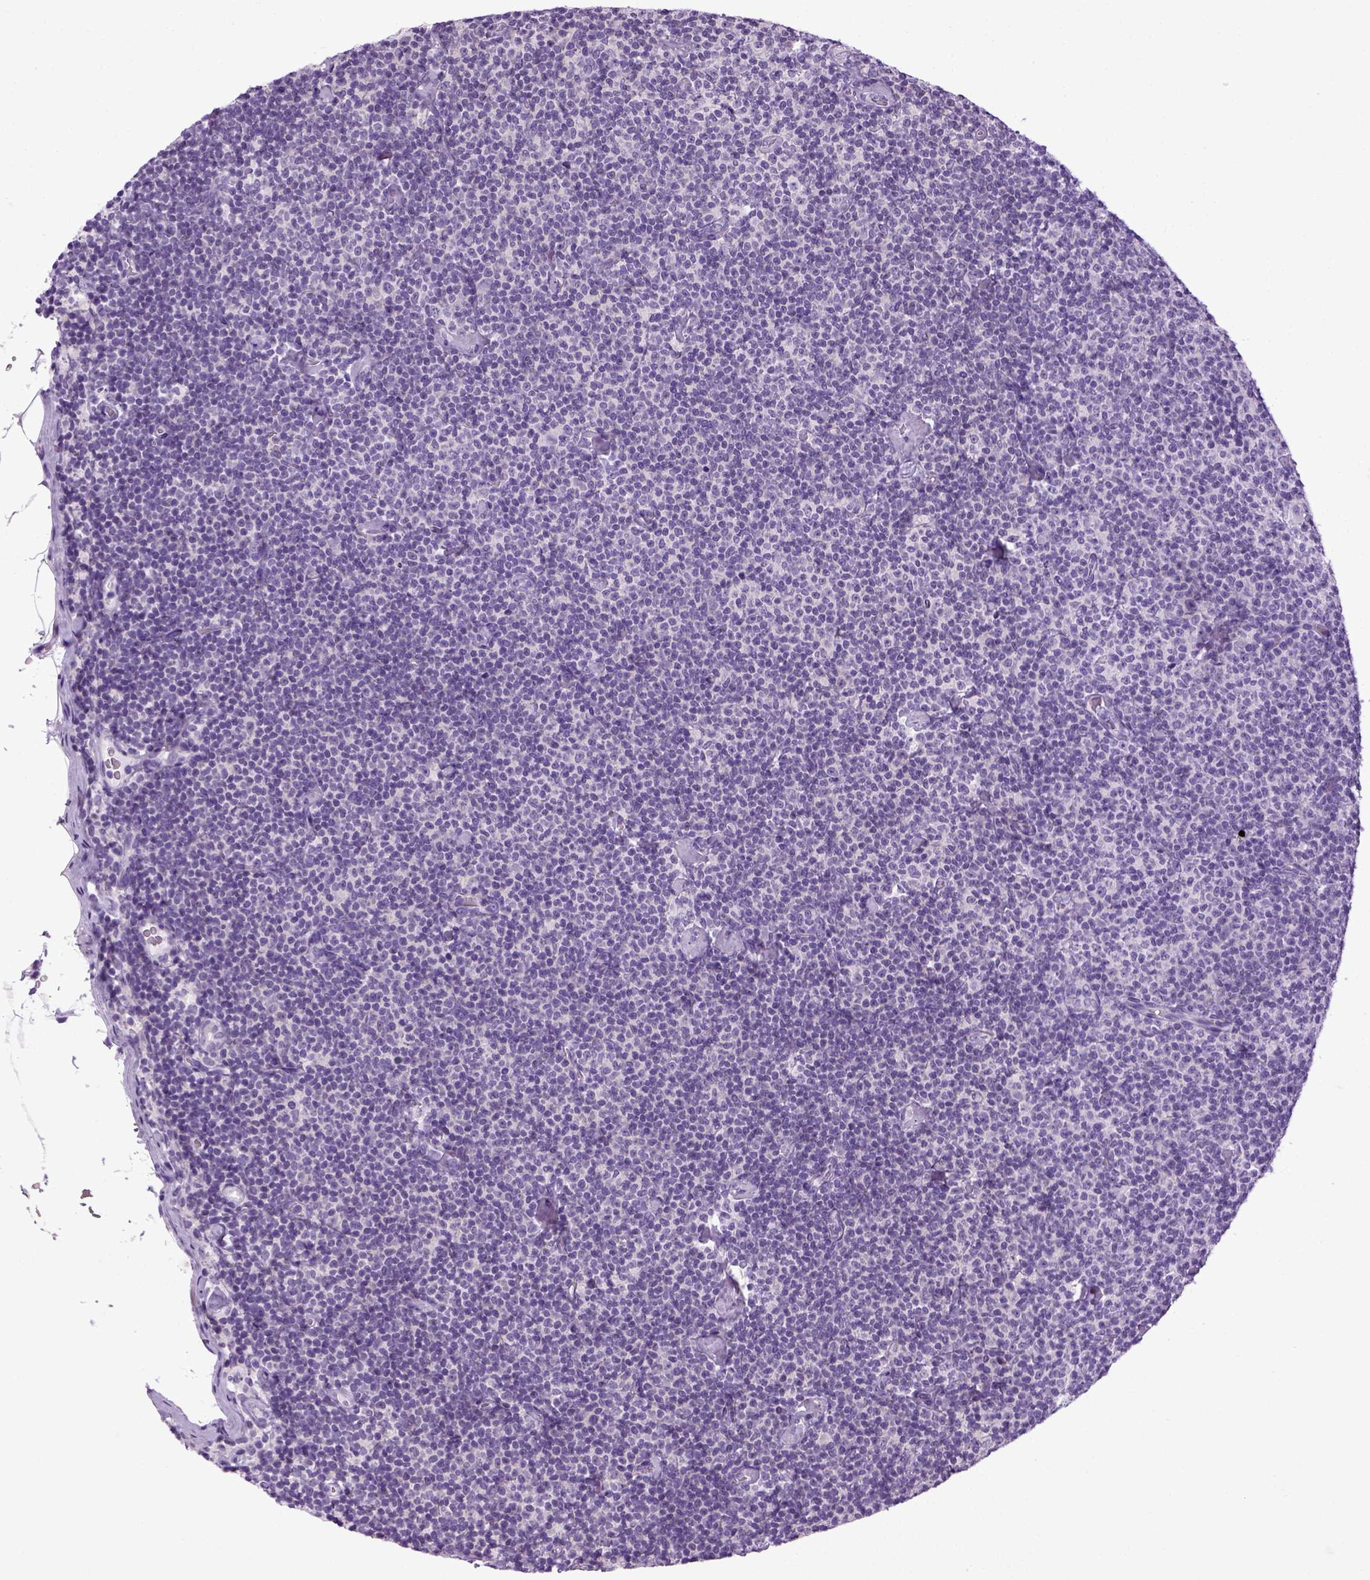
{"staining": {"intensity": "negative", "quantity": "none", "location": "none"}, "tissue": "lymphoma", "cell_type": "Tumor cells", "image_type": "cancer", "snomed": [{"axis": "morphology", "description": "Malignant lymphoma, non-Hodgkin's type, Low grade"}, {"axis": "topography", "description": "Lymph node"}], "caption": "Malignant lymphoma, non-Hodgkin's type (low-grade) was stained to show a protein in brown. There is no significant staining in tumor cells. (DAB (3,3'-diaminobenzidine) IHC with hematoxylin counter stain).", "gene": "HMCN2", "patient": {"sex": "male", "age": 81}}